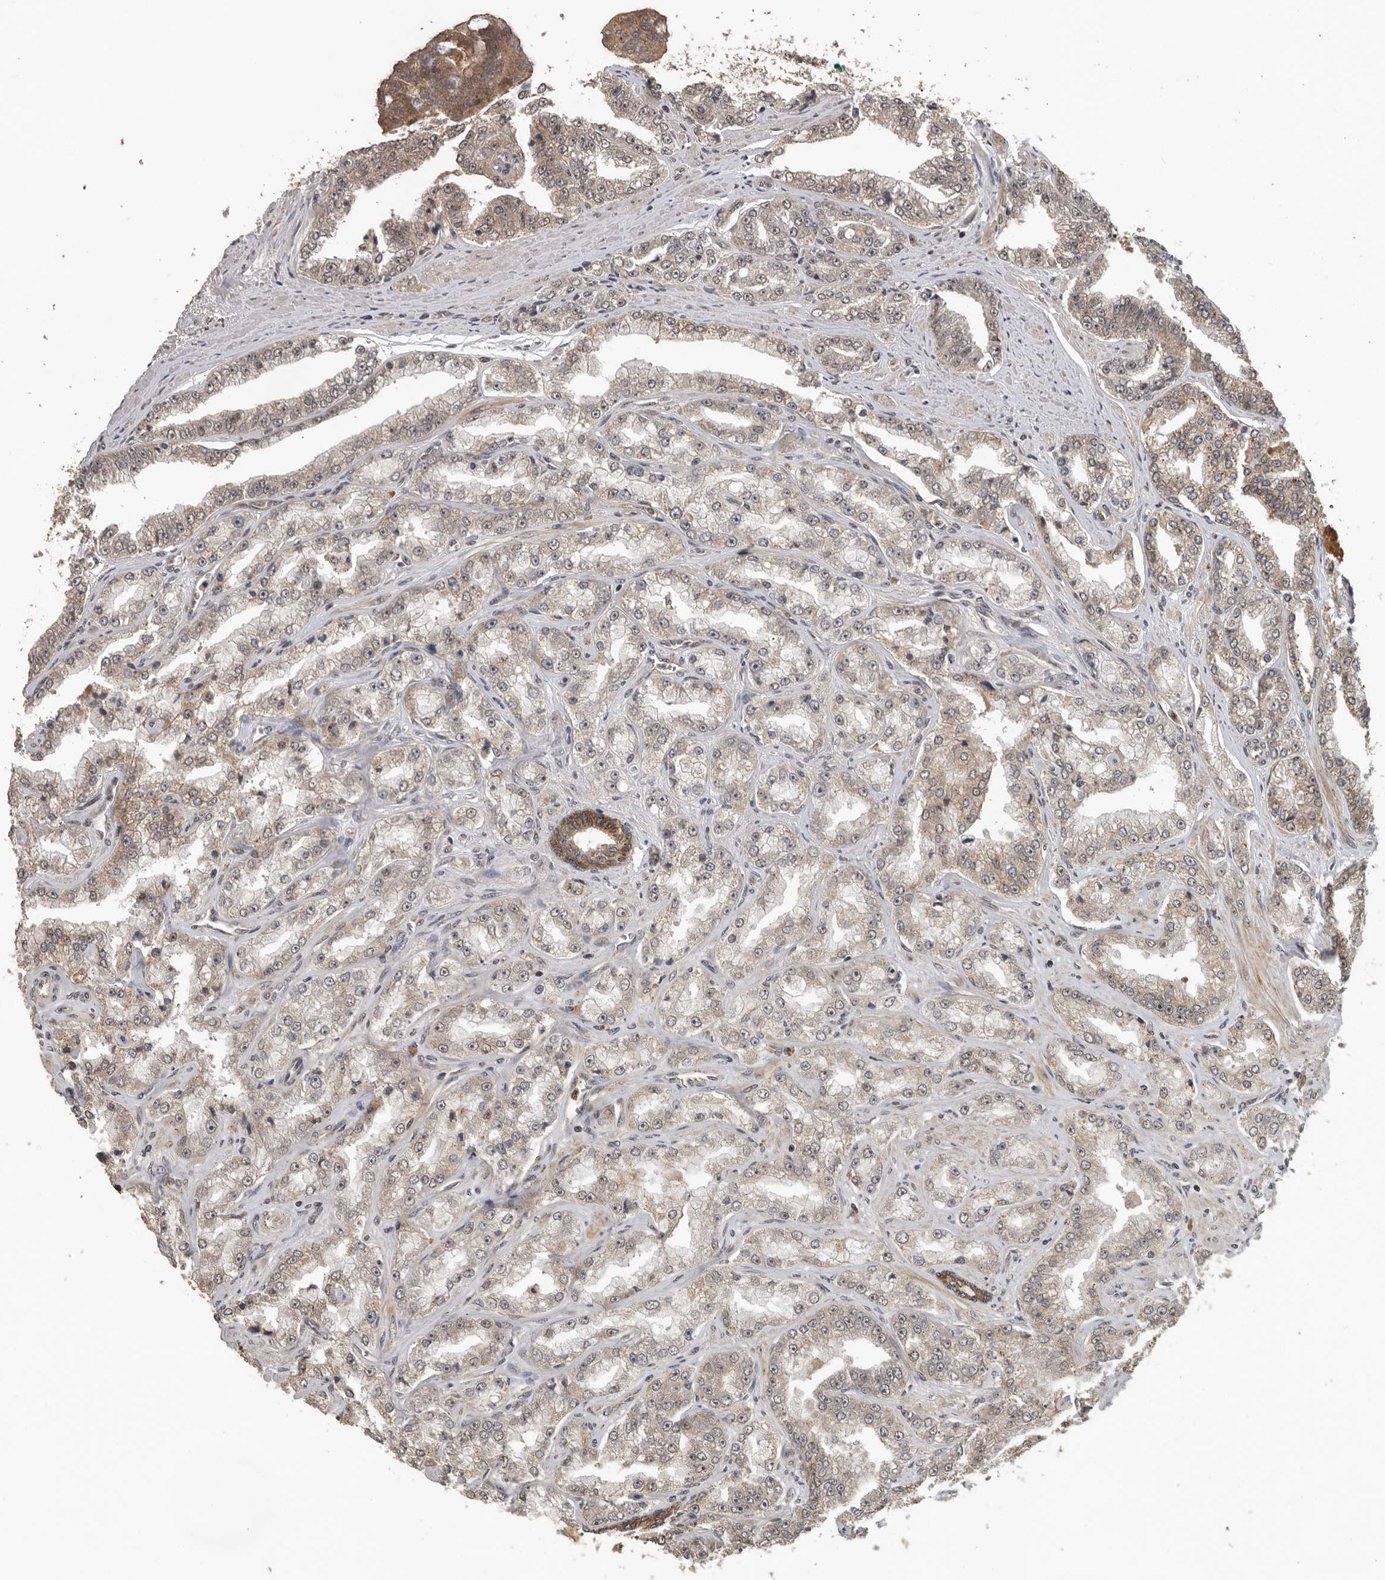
{"staining": {"intensity": "weak", "quantity": "25%-75%", "location": "cytoplasmic/membranous"}, "tissue": "prostate cancer", "cell_type": "Tumor cells", "image_type": "cancer", "snomed": [{"axis": "morphology", "description": "Adenocarcinoma, High grade"}, {"axis": "topography", "description": "Prostate"}], "caption": "This photomicrograph exhibits prostate adenocarcinoma (high-grade) stained with IHC to label a protein in brown. The cytoplasmic/membranous of tumor cells show weak positivity for the protein. Nuclei are counter-stained blue.", "gene": "CEP350", "patient": {"sex": "male", "age": 71}}